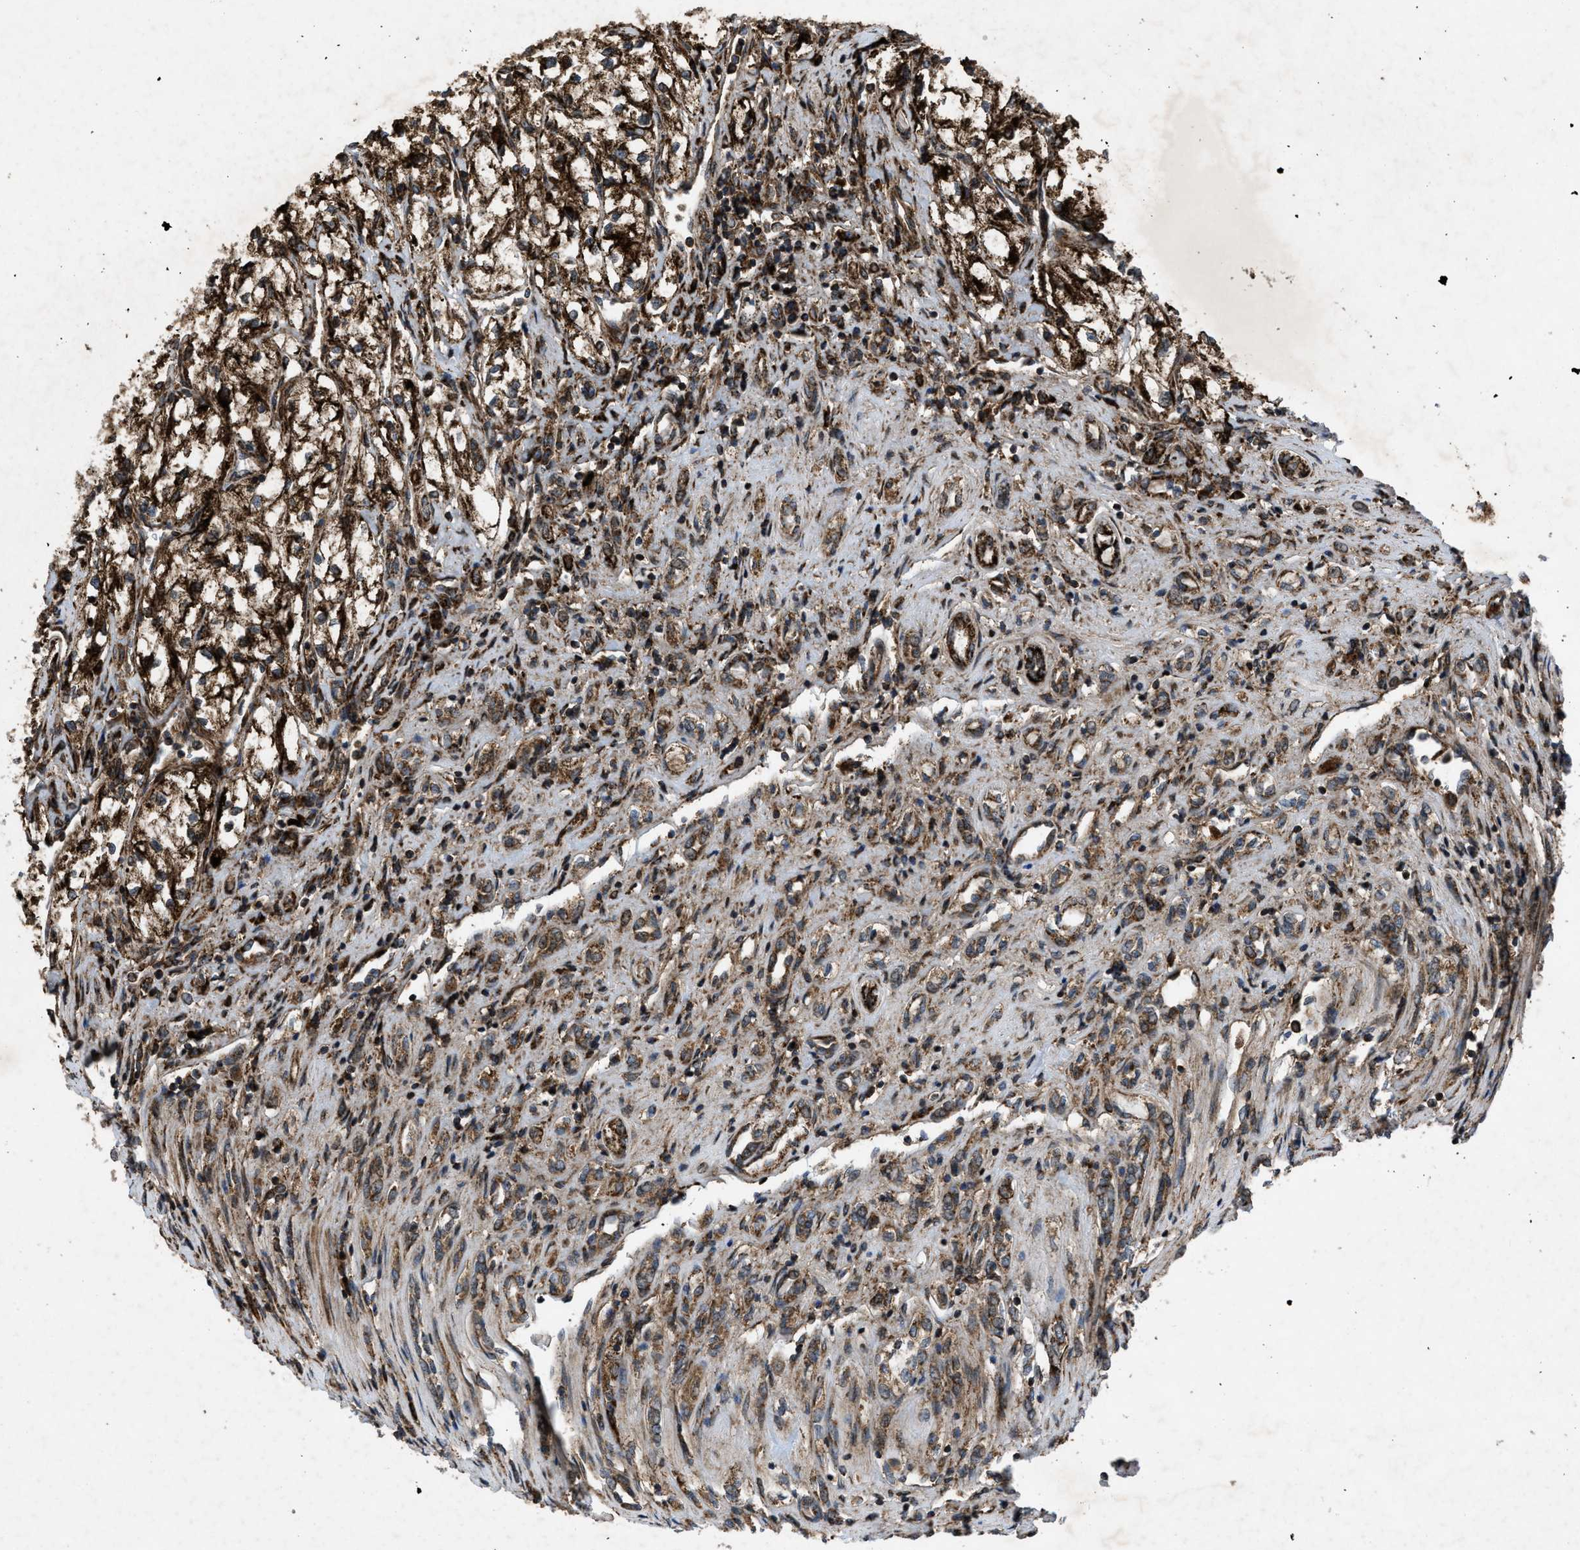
{"staining": {"intensity": "strong", "quantity": ">75%", "location": "cytoplasmic/membranous"}, "tissue": "renal cancer", "cell_type": "Tumor cells", "image_type": "cancer", "snomed": [{"axis": "morphology", "description": "Adenocarcinoma, NOS"}, {"axis": "topography", "description": "Kidney"}], "caption": "A high-resolution histopathology image shows immunohistochemistry (IHC) staining of renal cancer (adenocarcinoma), which shows strong cytoplasmic/membranous expression in approximately >75% of tumor cells. Using DAB (3,3'-diaminobenzidine) (brown) and hematoxylin (blue) stains, captured at high magnification using brightfield microscopy.", "gene": "PER3", "patient": {"sex": "female", "age": 70}}